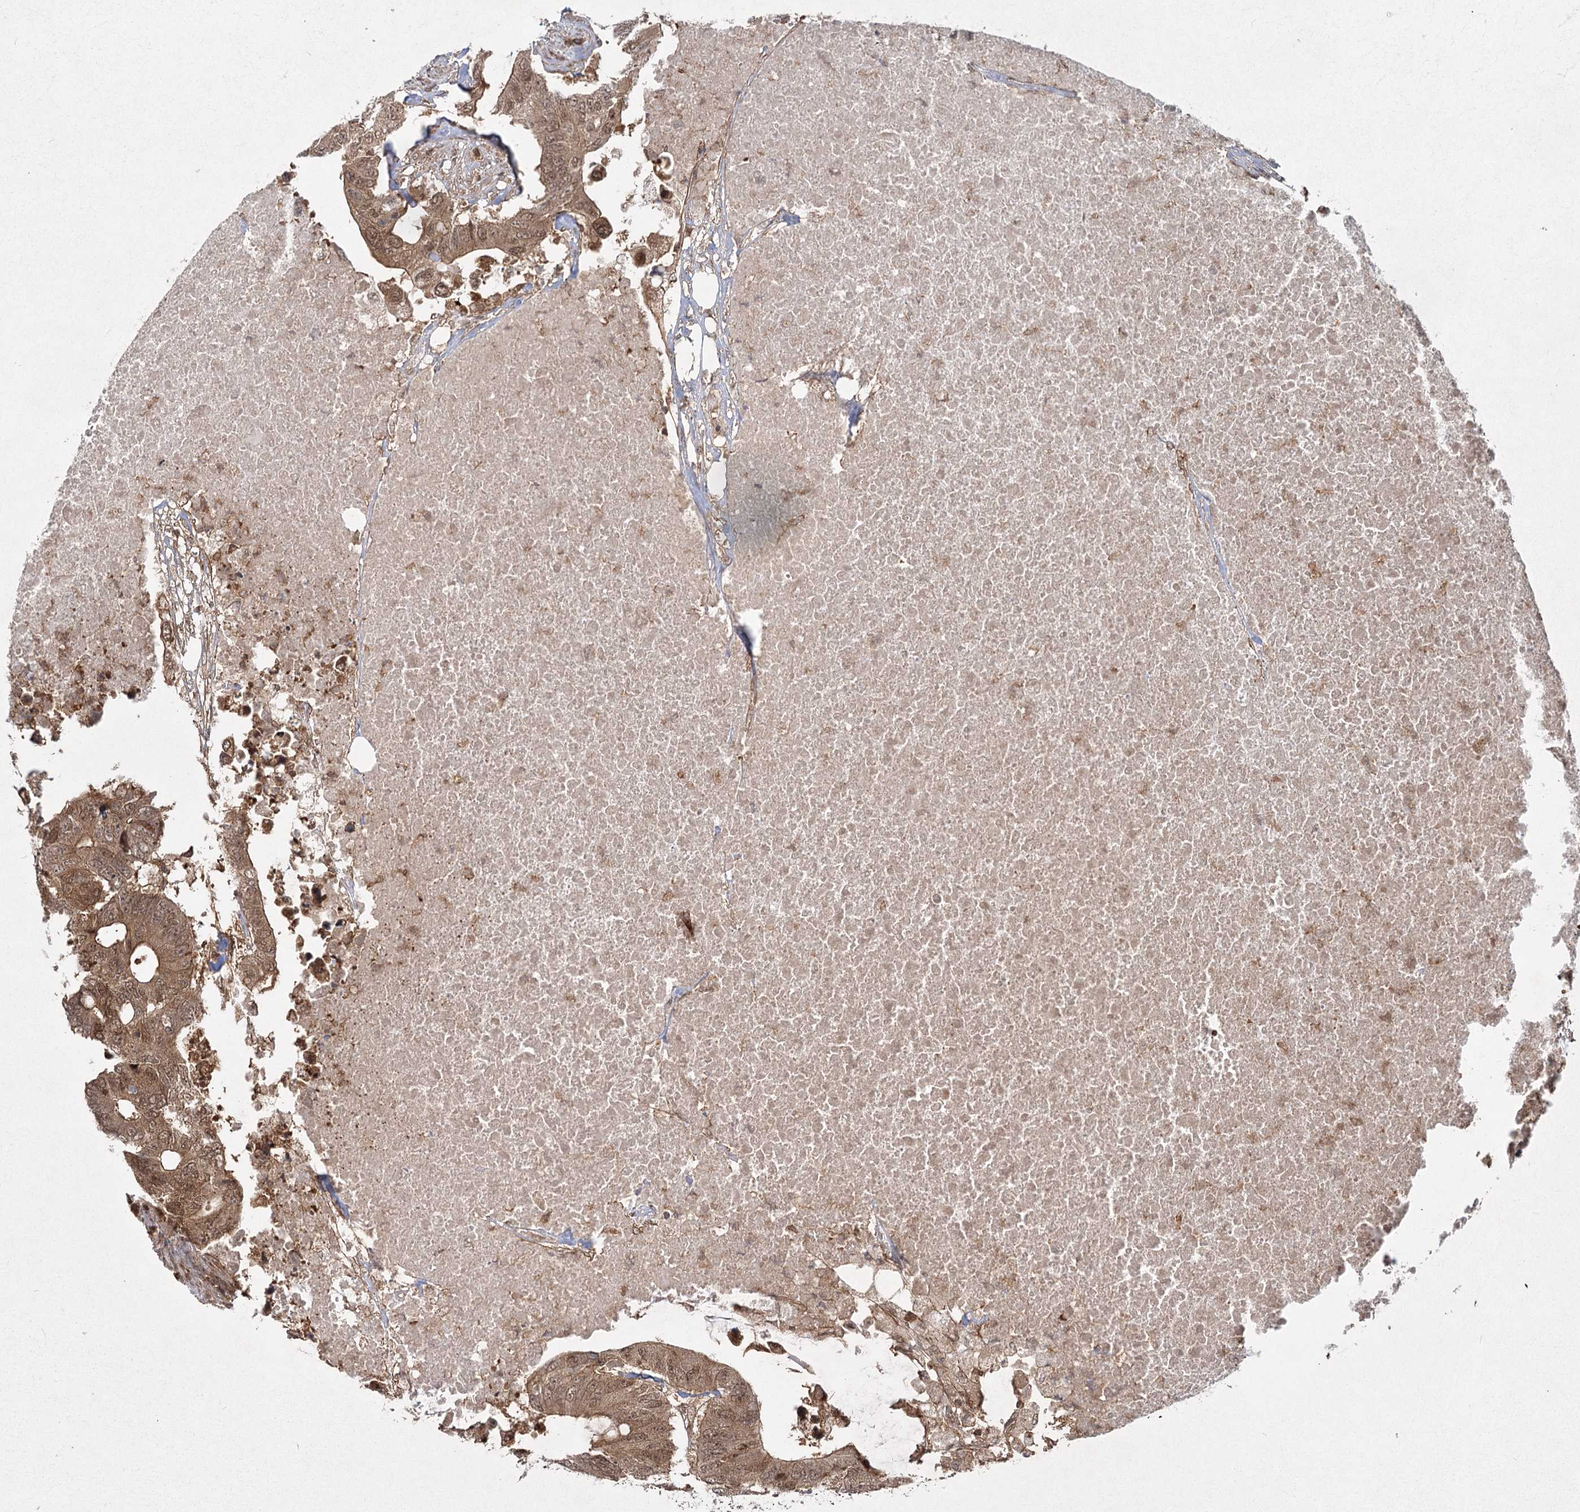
{"staining": {"intensity": "moderate", "quantity": ">75%", "location": "cytoplasmic/membranous,nuclear"}, "tissue": "colorectal cancer", "cell_type": "Tumor cells", "image_type": "cancer", "snomed": [{"axis": "morphology", "description": "Adenocarcinoma, NOS"}, {"axis": "topography", "description": "Colon"}], "caption": "Approximately >75% of tumor cells in colorectal cancer exhibit moderate cytoplasmic/membranous and nuclear protein staining as visualized by brown immunohistochemical staining.", "gene": "MDFIC", "patient": {"sex": "male", "age": 71}}